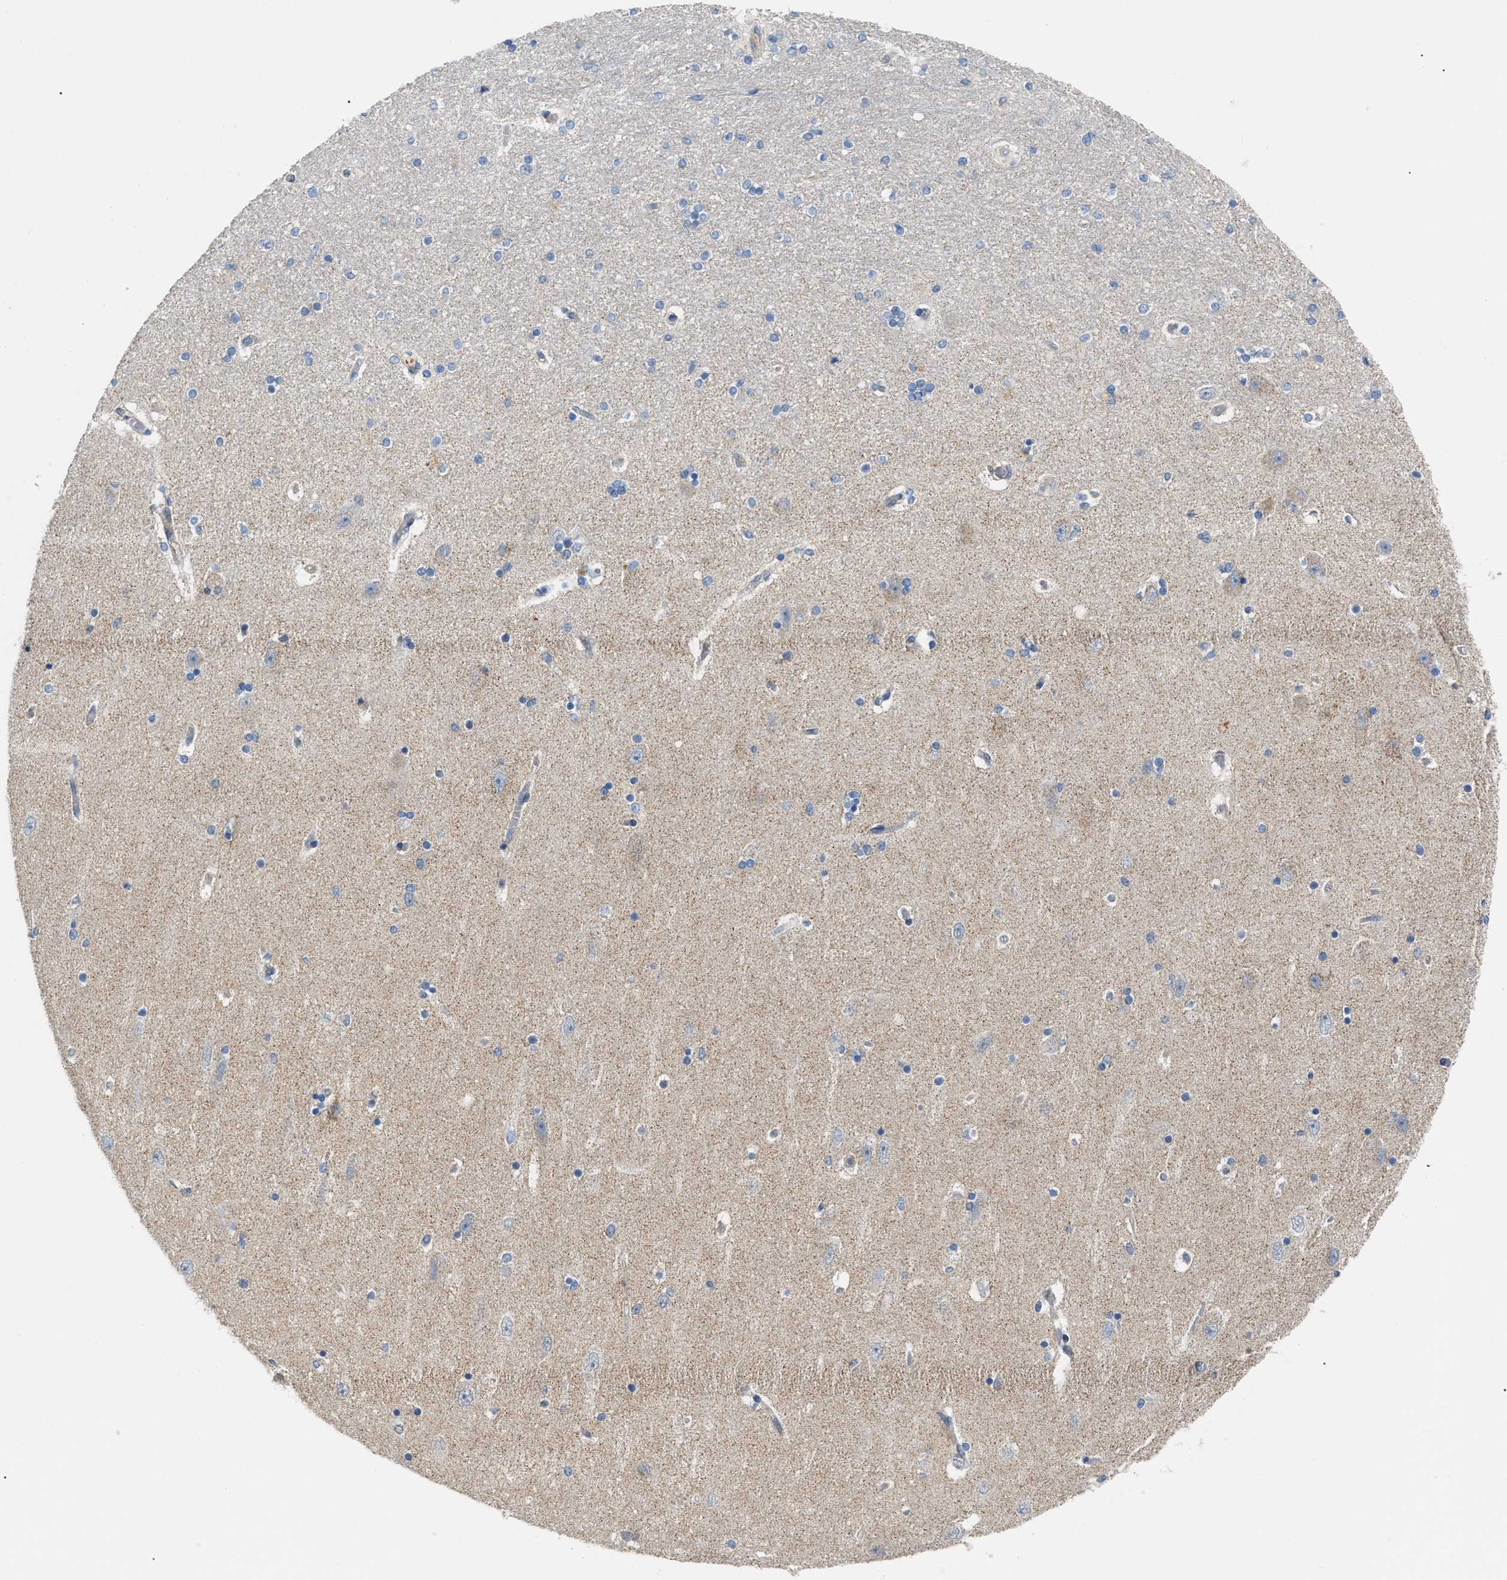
{"staining": {"intensity": "negative", "quantity": "none", "location": "none"}, "tissue": "hippocampus", "cell_type": "Glial cells", "image_type": "normal", "snomed": [{"axis": "morphology", "description": "Normal tissue, NOS"}, {"axis": "topography", "description": "Hippocampus"}], "caption": "High magnification brightfield microscopy of normal hippocampus stained with DAB (3,3'-diaminobenzidine) (brown) and counterstained with hematoxylin (blue): glial cells show no significant staining.", "gene": "DHX58", "patient": {"sex": "female", "age": 54}}